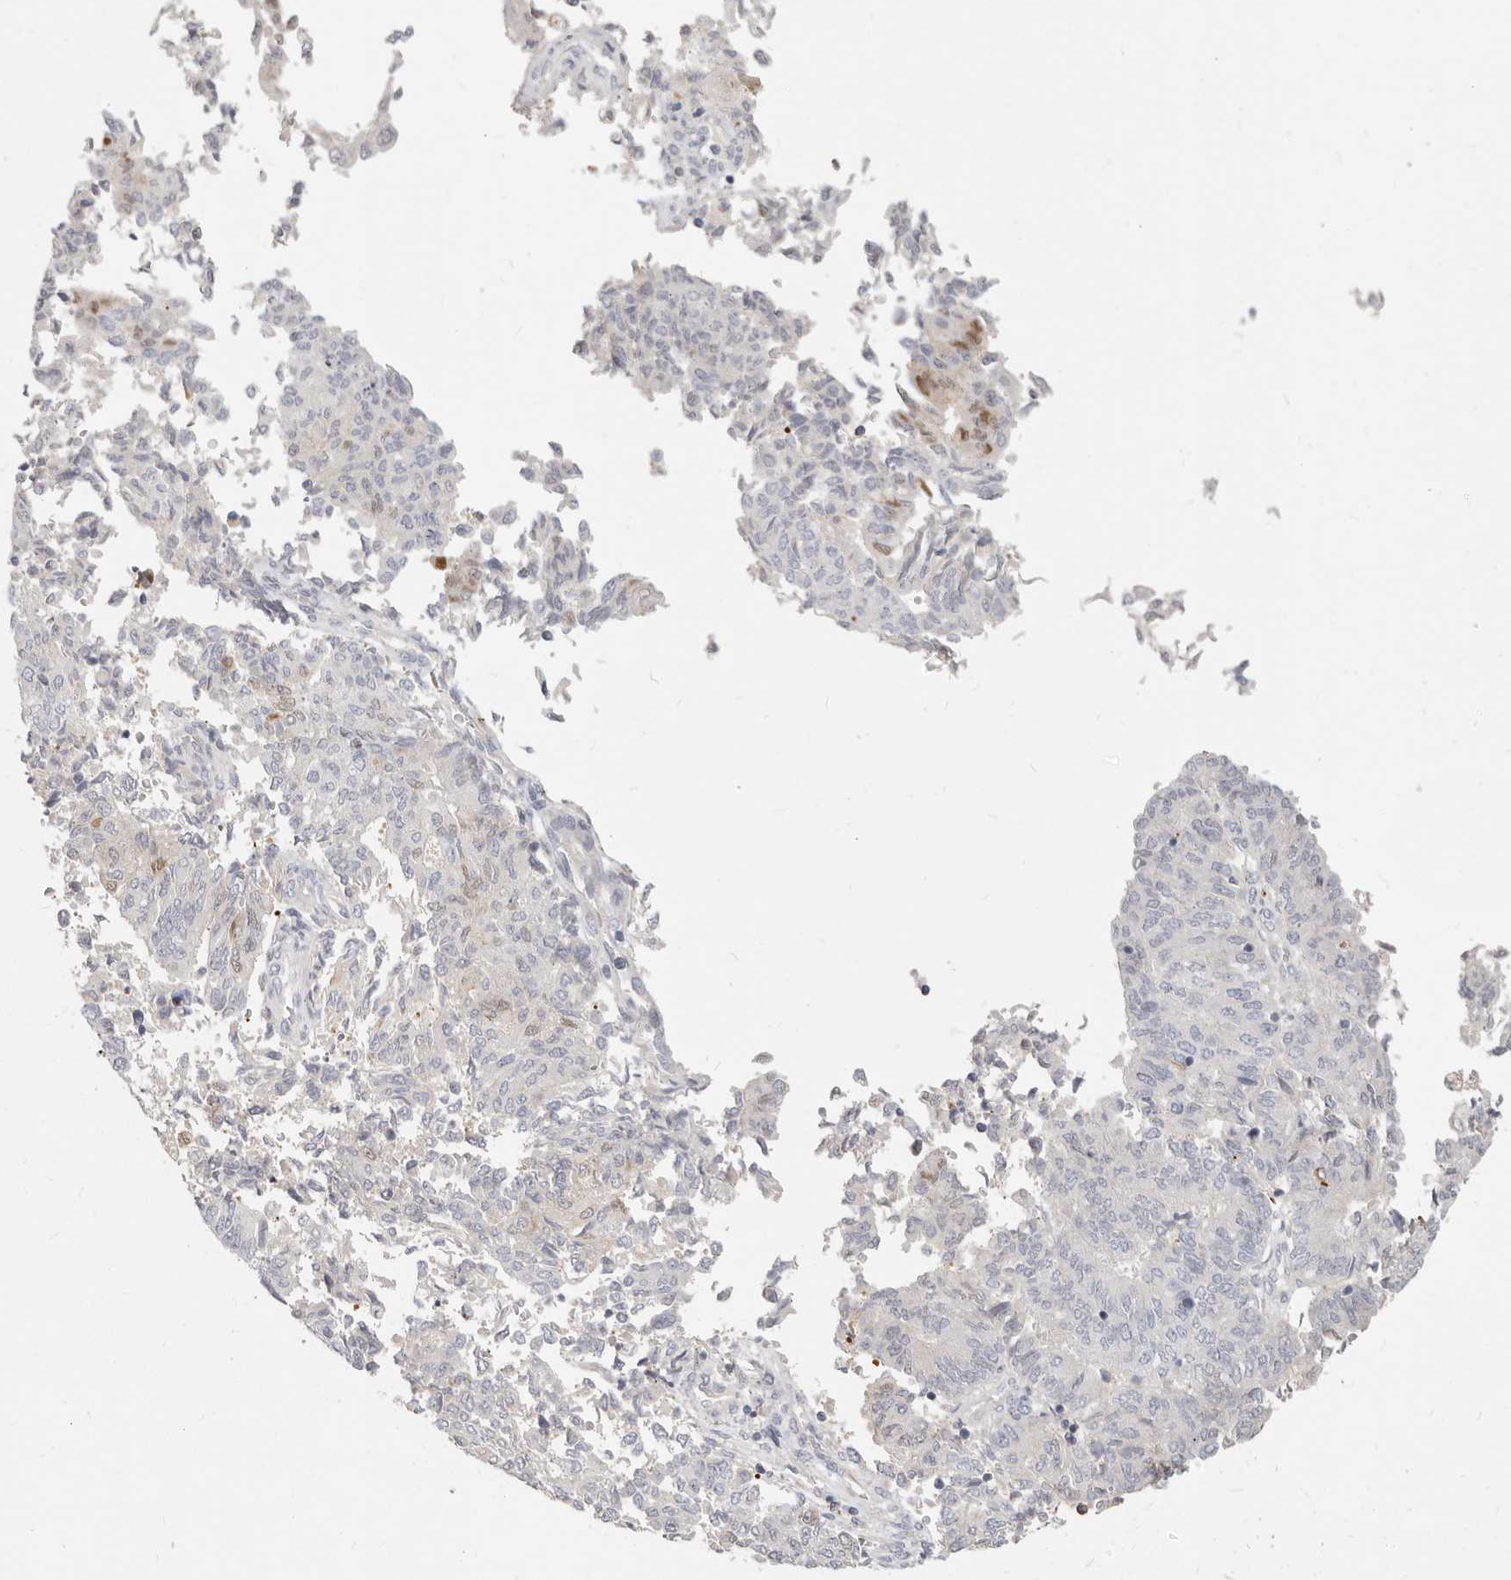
{"staining": {"intensity": "weak", "quantity": "<25%", "location": "nuclear"}, "tissue": "endometrial cancer", "cell_type": "Tumor cells", "image_type": "cancer", "snomed": [{"axis": "morphology", "description": "Adenocarcinoma, NOS"}, {"axis": "topography", "description": "Endometrium"}], "caption": "Tumor cells show no significant protein staining in adenocarcinoma (endometrial).", "gene": "ZRANB1", "patient": {"sex": "female", "age": 80}}